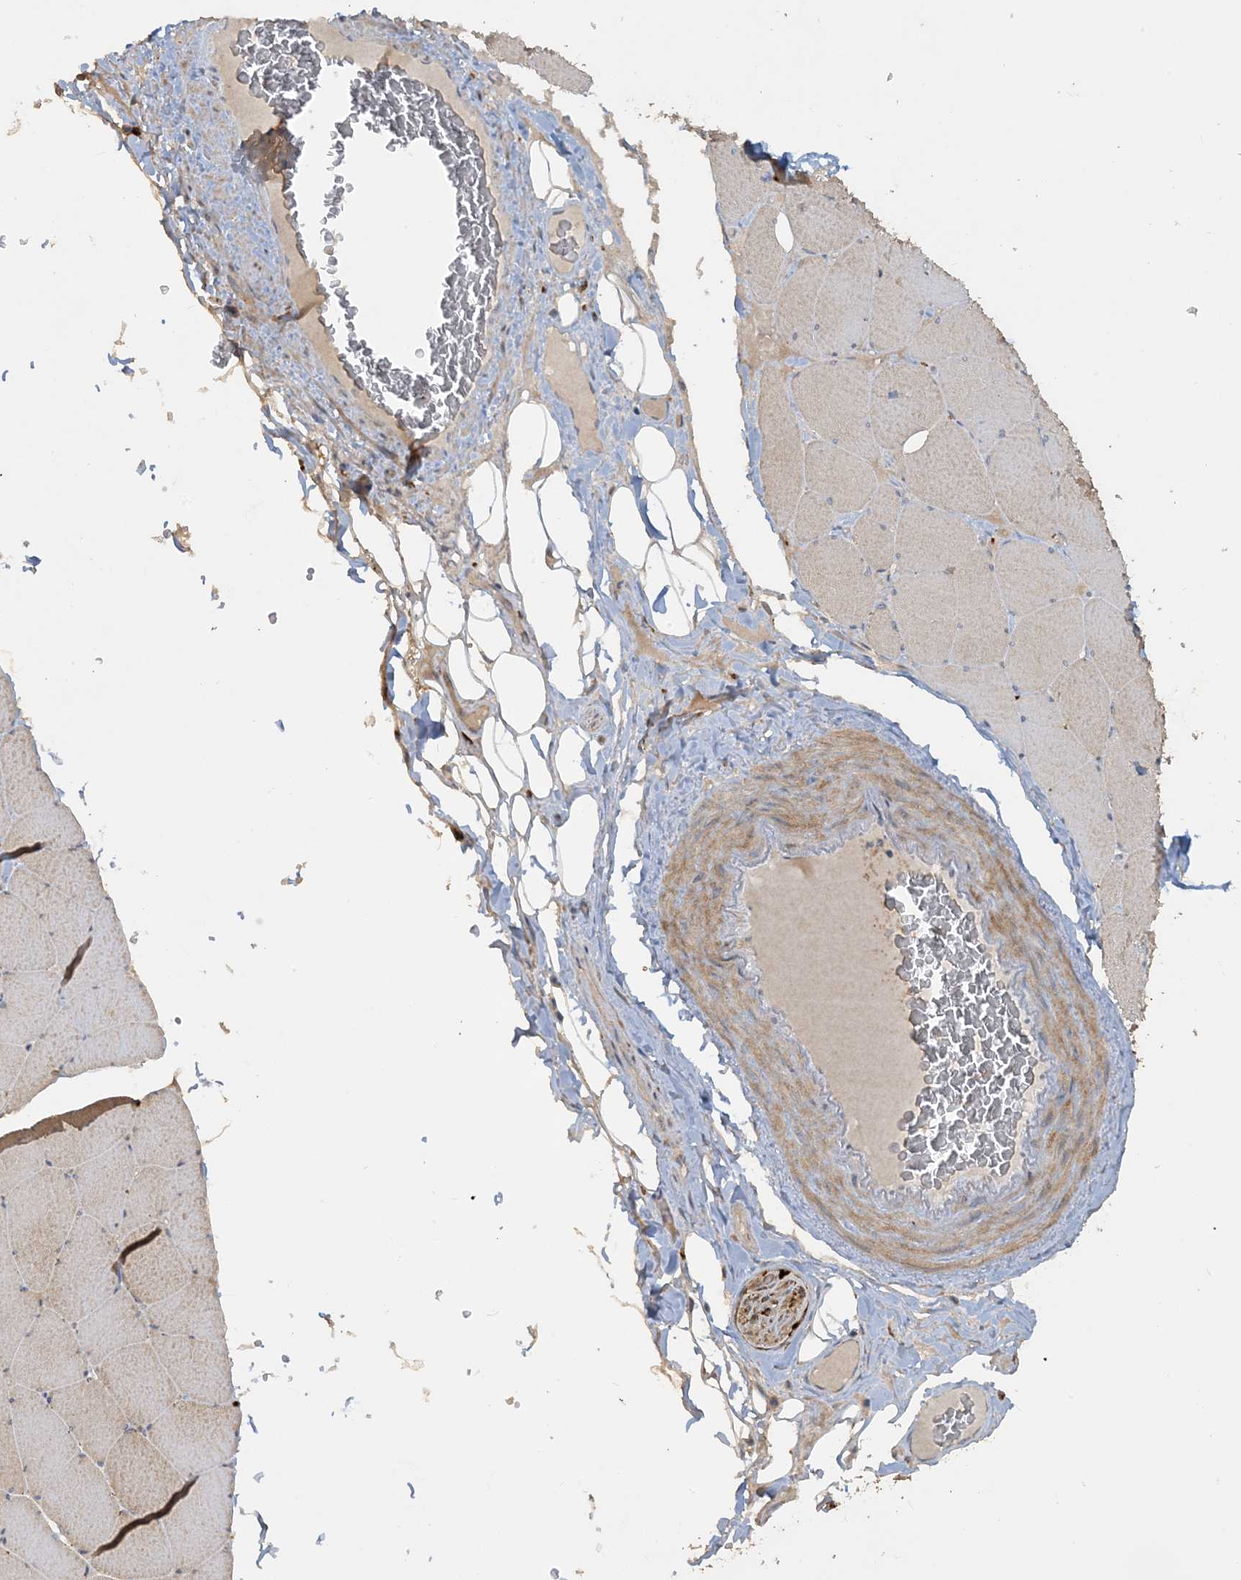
{"staining": {"intensity": "moderate", "quantity": "25%-75%", "location": "cytoplasmic/membranous"}, "tissue": "skeletal muscle", "cell_type": "Myocytes", "image_type": "normal", "snomed": [{"axis": "morphology", "description": "Normal tissue, NOS"}, {"axis": "topography", "description": "Skeletal muscle"}, {"axis": "topography", "description": "Head-Neck"}], "caption": "Protein analysis of benign skeletal muscle demonstrates moderate cytoplasmic/membranous expression in about 25%-75% of myocytes. (brown staining indicates protein expression, while blue staining denotes nuclei).", "gene": "SFMBT2", "patient": {"sex": "male", "age": 66}}